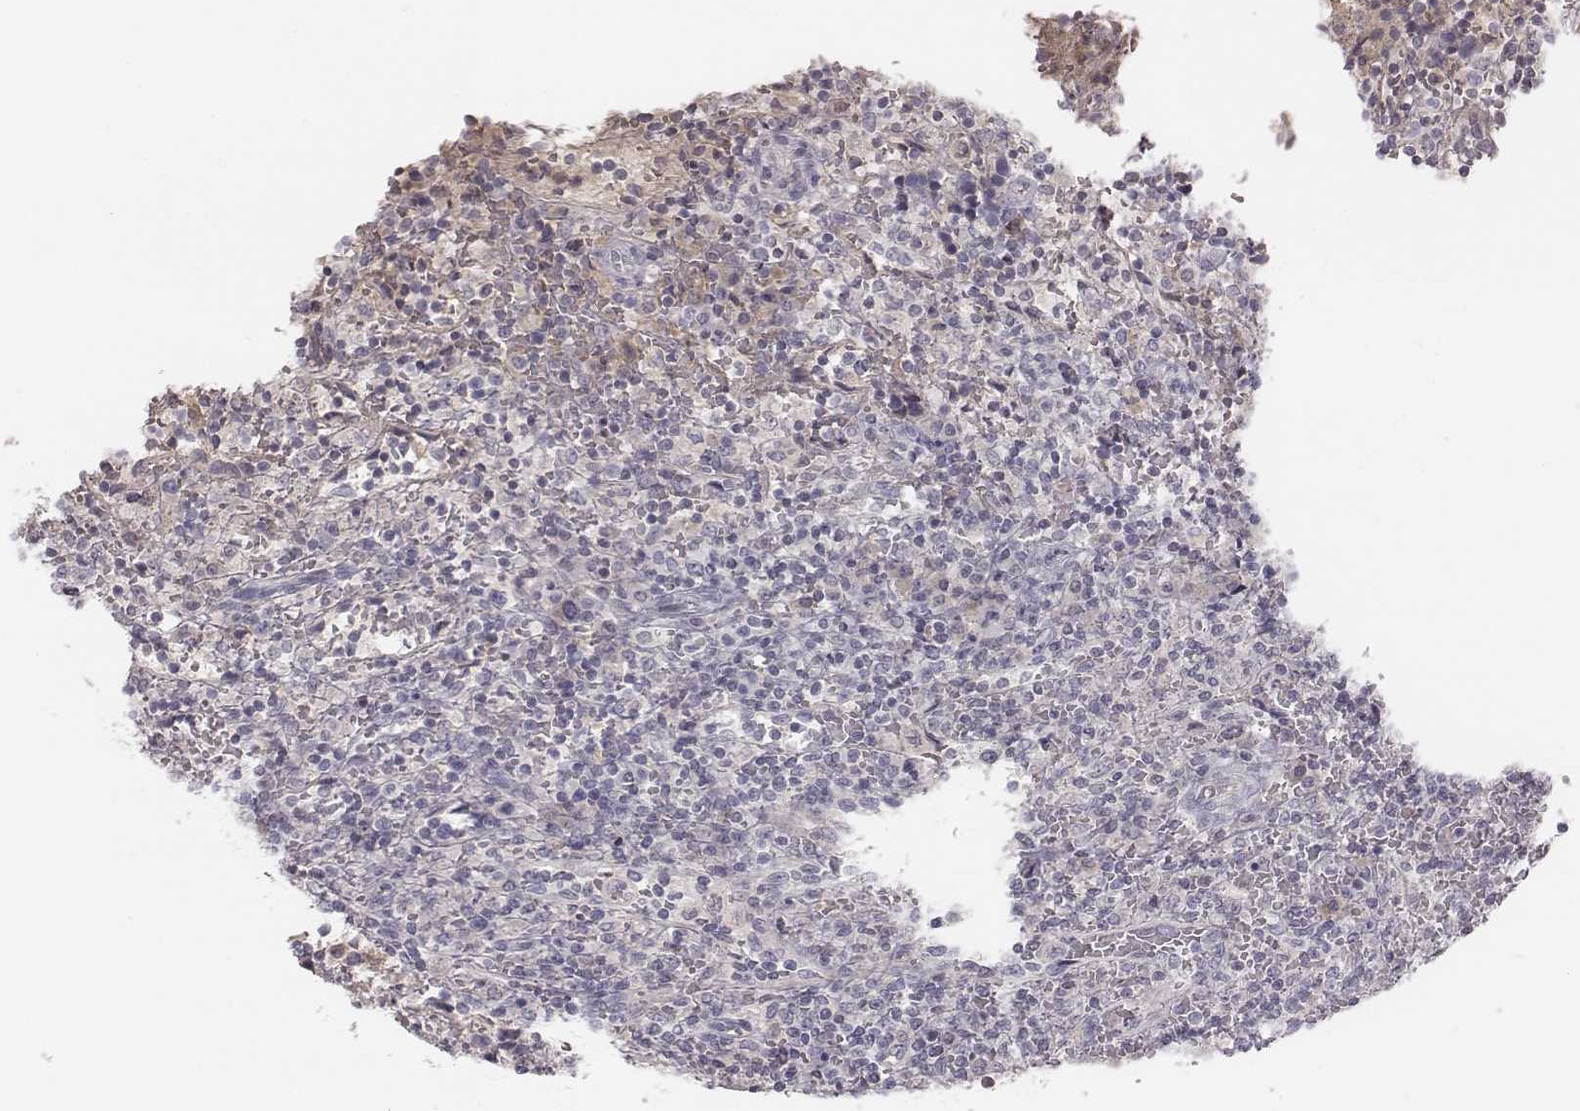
{"staining": {"intensity": "negative", "quantity": "none", "location": "none"}, "tissue": "lymphoma", "cell_type": "Tumor cells", "image_type": "cancer", "snomed": [{"axis": "morphology", "description": "Malignant lymphoma, non-Hodgkin's type, Low grade"}, {"axis": "topography", "description": "Spleen"}], "caption": "IHC image of human lymphoma stained for a protein (brown), which exhibits no expression in tumor cells.", "gene": "TLX3", "patient": {"sex": "male", "age": 62}}